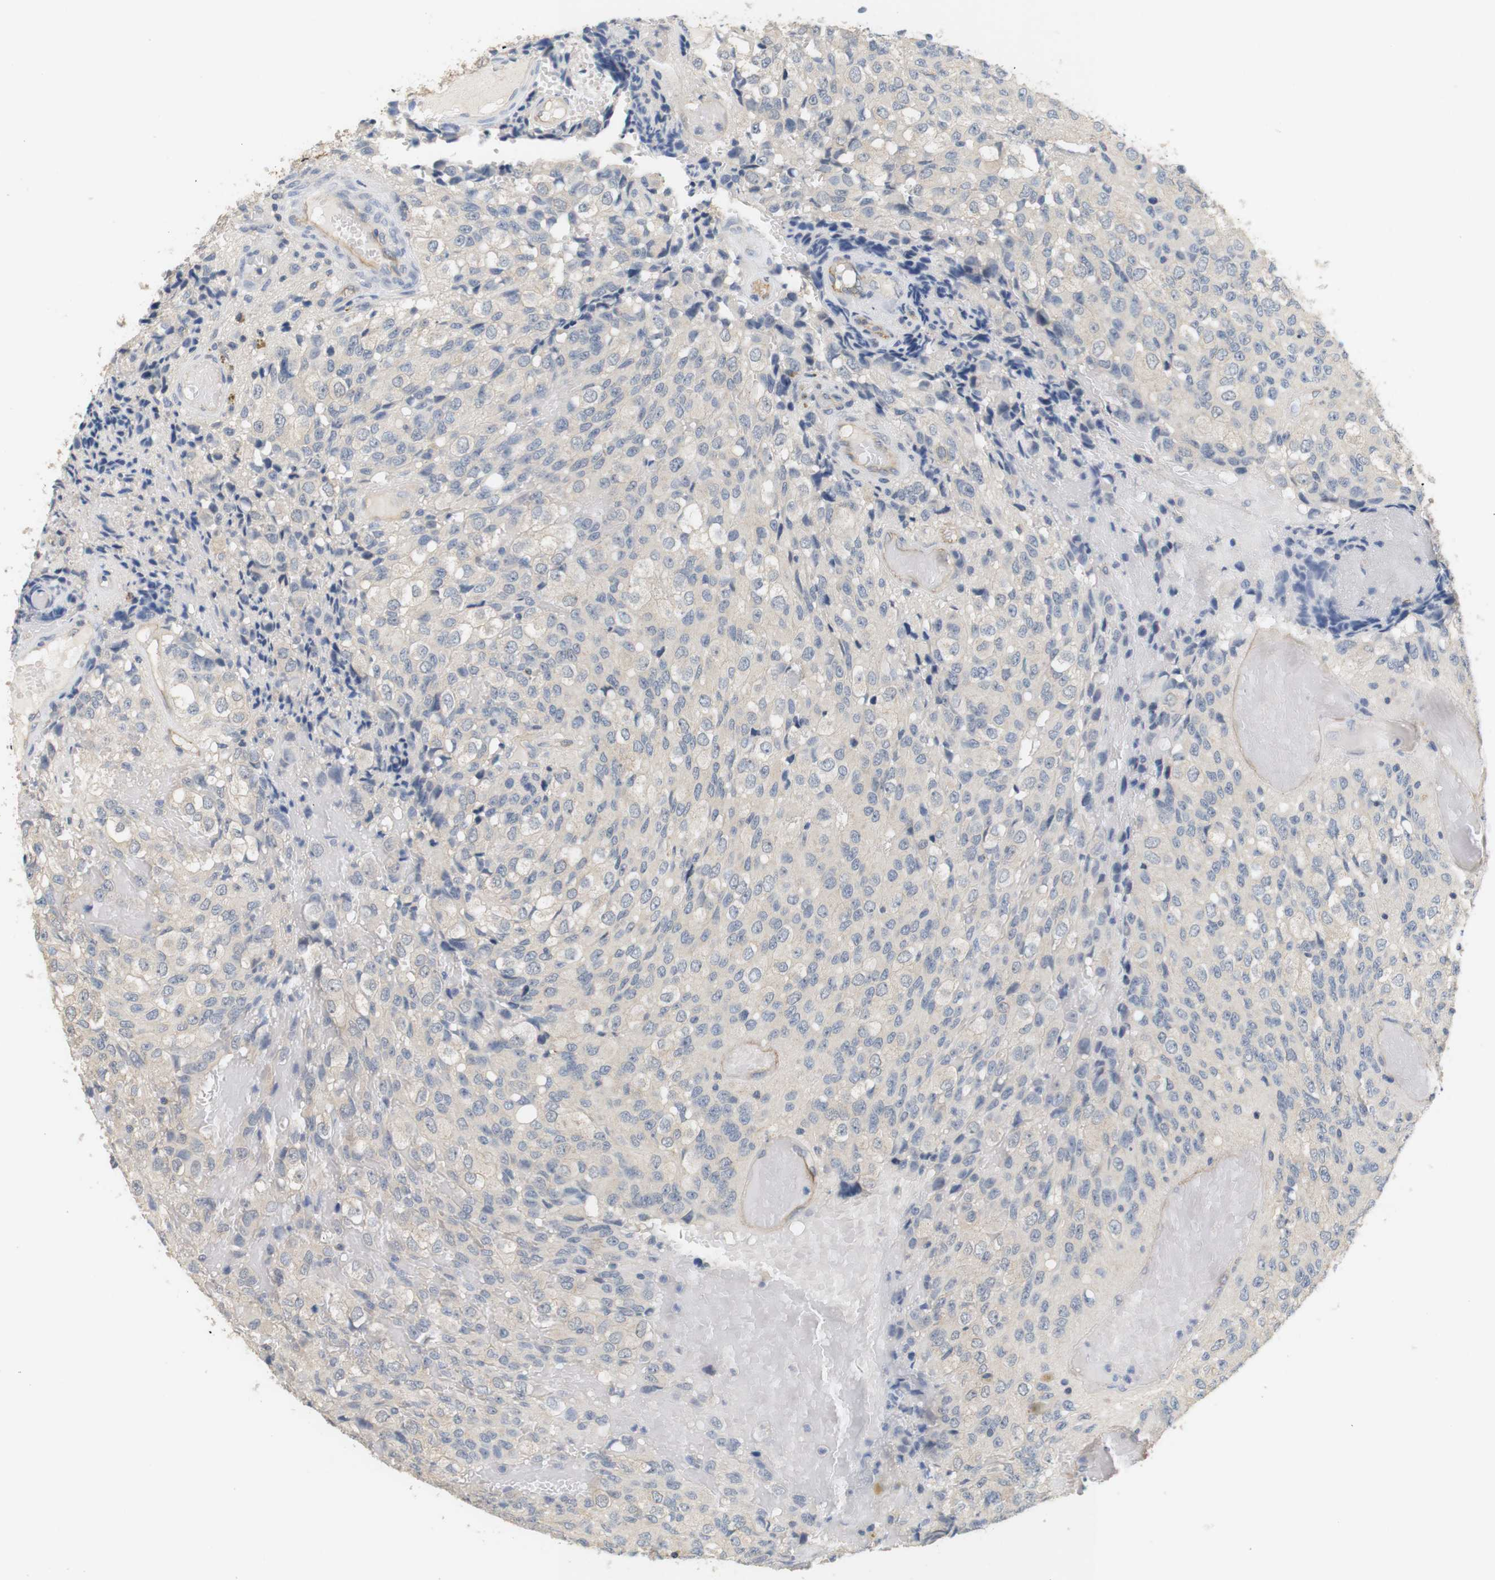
{"staining": {"intensity": "negative", "quantity": "none", "location": "none"}, "tissue": "glioma", "cell_type": "Tumor cells", "image_type": "cancer", "snomed": [{"axis": "morphology", "description": "Glioma, malignant, High grade"}, {"axis": "topography", "description": "Brain"}], "caption": "This is an immunohistochemistry histopathology image of human glioma. There is no expression in tumor cells.", "gene": "OSR1", "patient": {"sex": "male", "age": 32}}